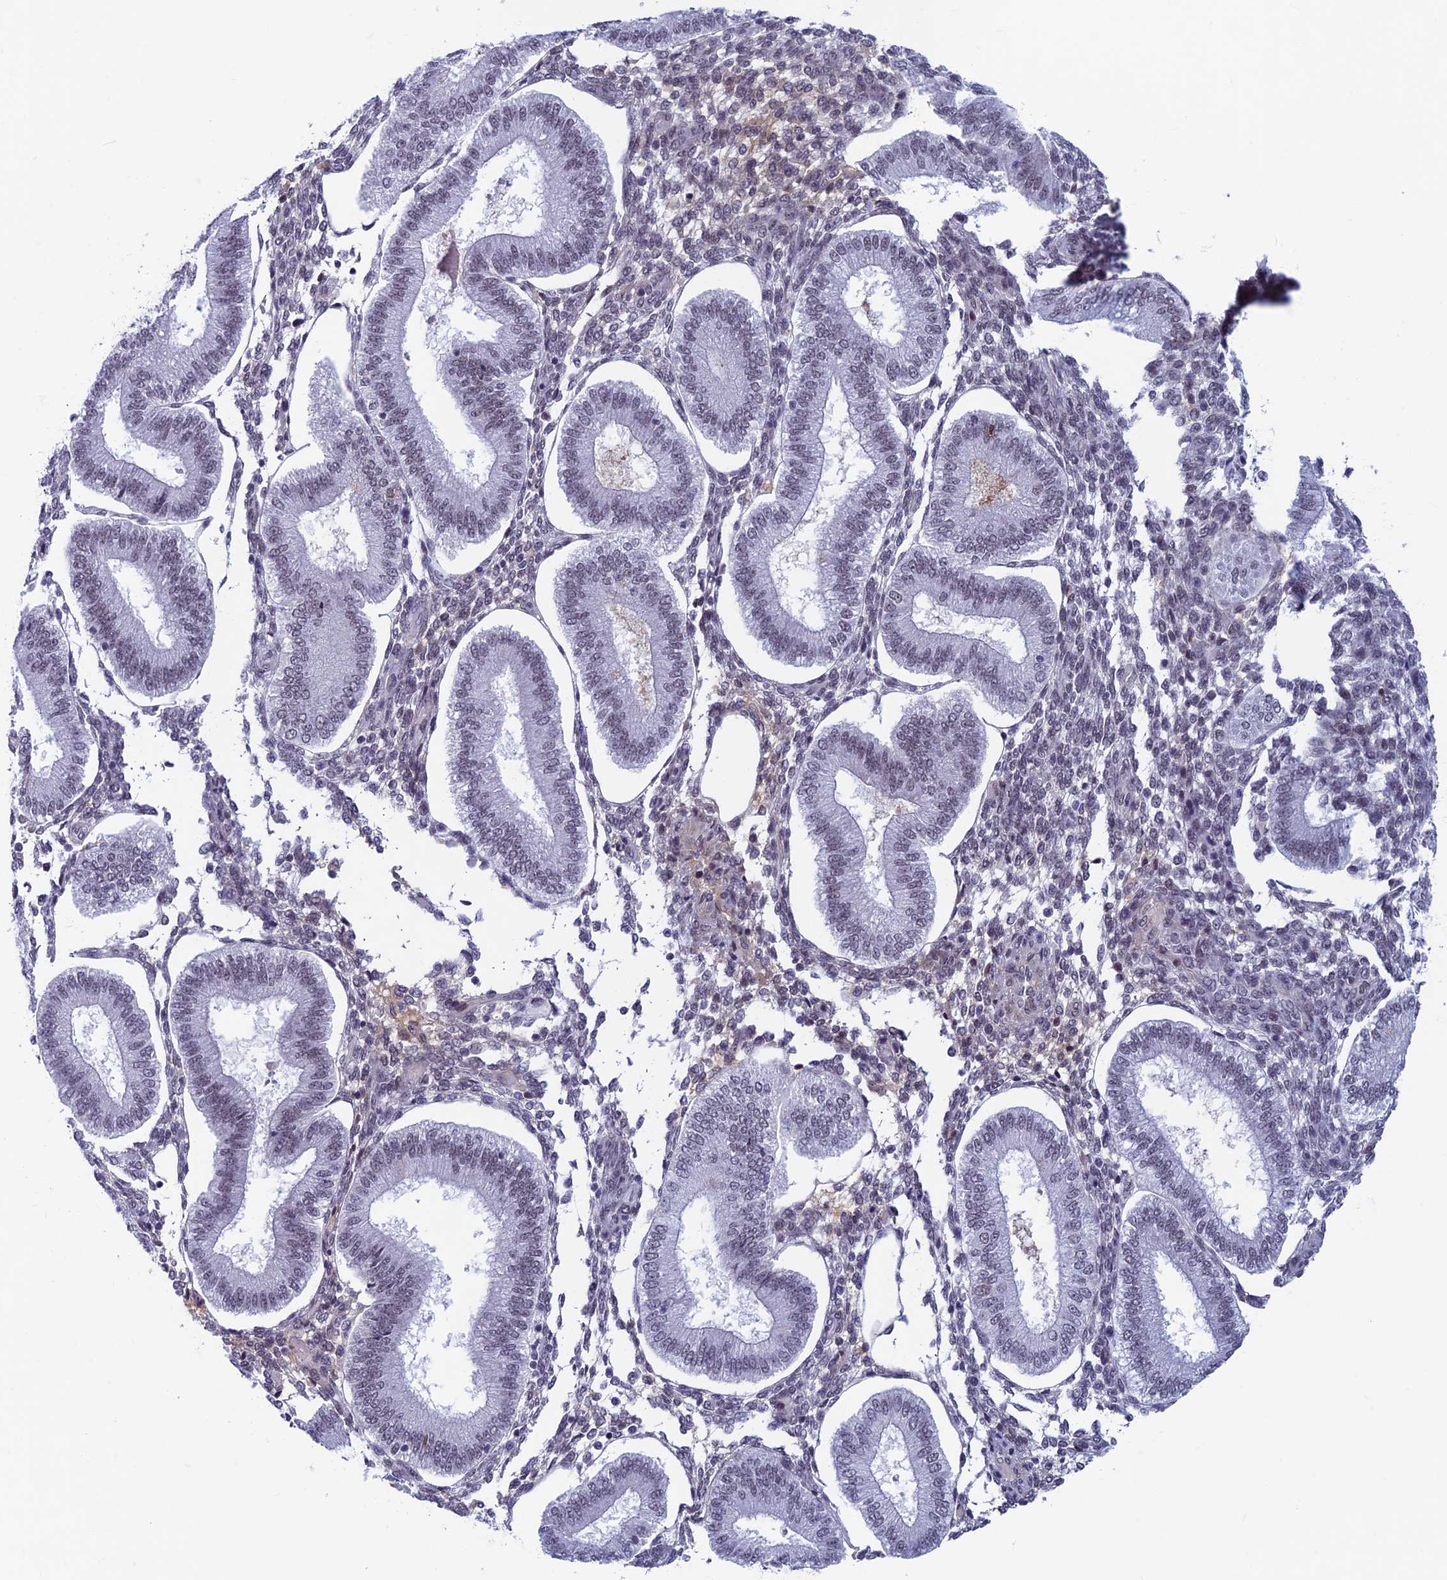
{"staining": {"intensity": "weak", "quantity": "25%-75%", "location": "nuclear"}, "tissue": "endometrium", "cell_type": "Cells in endometrial stroma", "image_type": "normal", "snomed": [{"axis": "morphology", "description": "Normal tissue, NOS"}, {"axis": "topography", "description": "Endometrium"}], "caption": "IHC of unremarkable human endometrium displays low levels of weak nuclear expression in about 25%-75% of cells in endometrial stroma.", "gene": "ASH2L", "patient": {"sex": "female", "age": 39}}